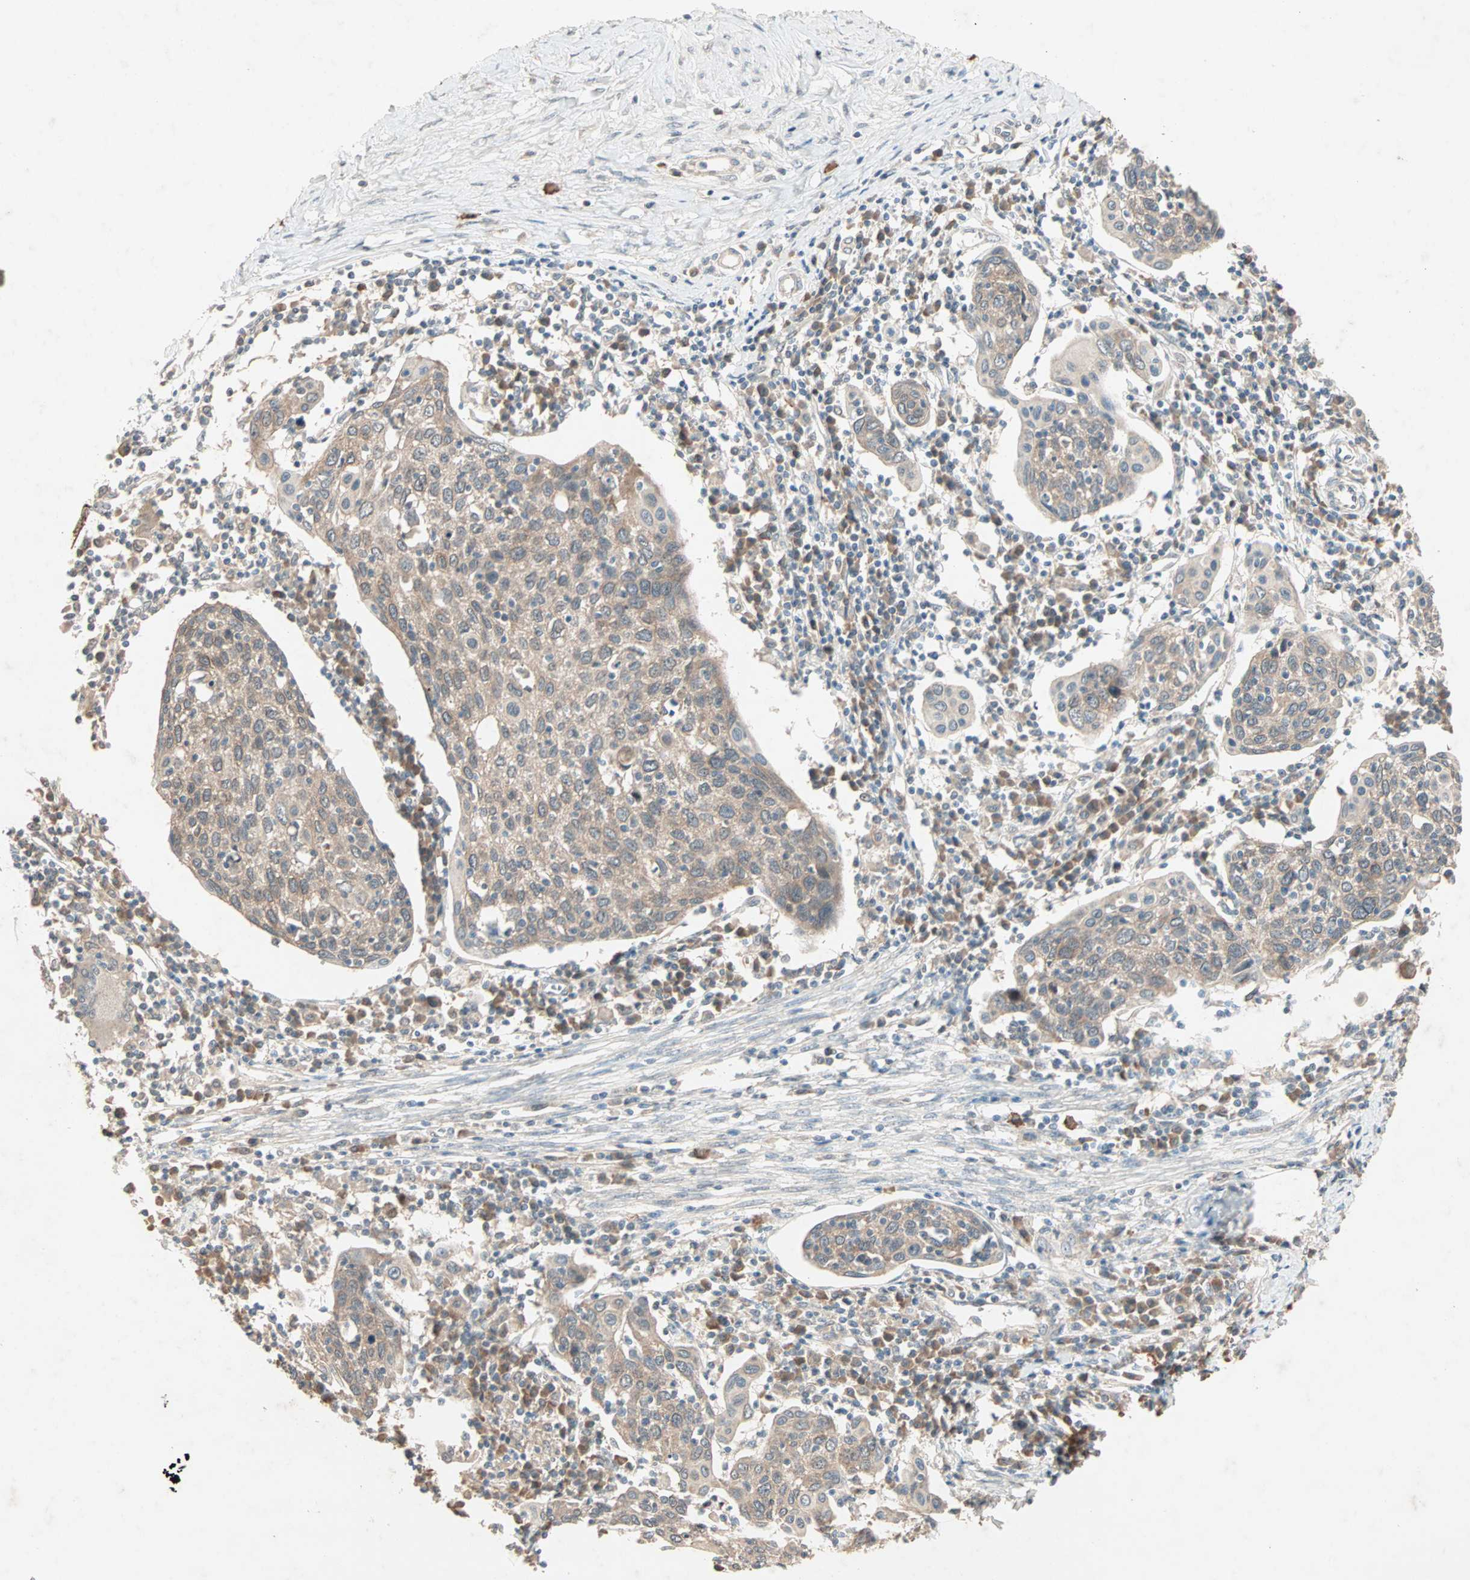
{"staining": {"intensity": "weak", "quantity": ">75%", "location": "cytoplasmic/membranous"}, "tissue": "cervical cancer", "cell_type": "Tumor cells", "image_type": "cancer", "snomed": [{"axis": "morphology", "description": "Squamous cell carcinoma, NOS"}, {"axis": "topography", "description": "Cervix"}], "caption": "The histopathology image shows immunohistochemical staining of cervical cancer. There is weak cytoplasmic/membranous staining is appreciated in about >75% of tumor cells. (Brightfield microscopy of DAB IHC at high magnification).", "gene": "TTF2", "patient": {"sex": "female", "age": 40}}